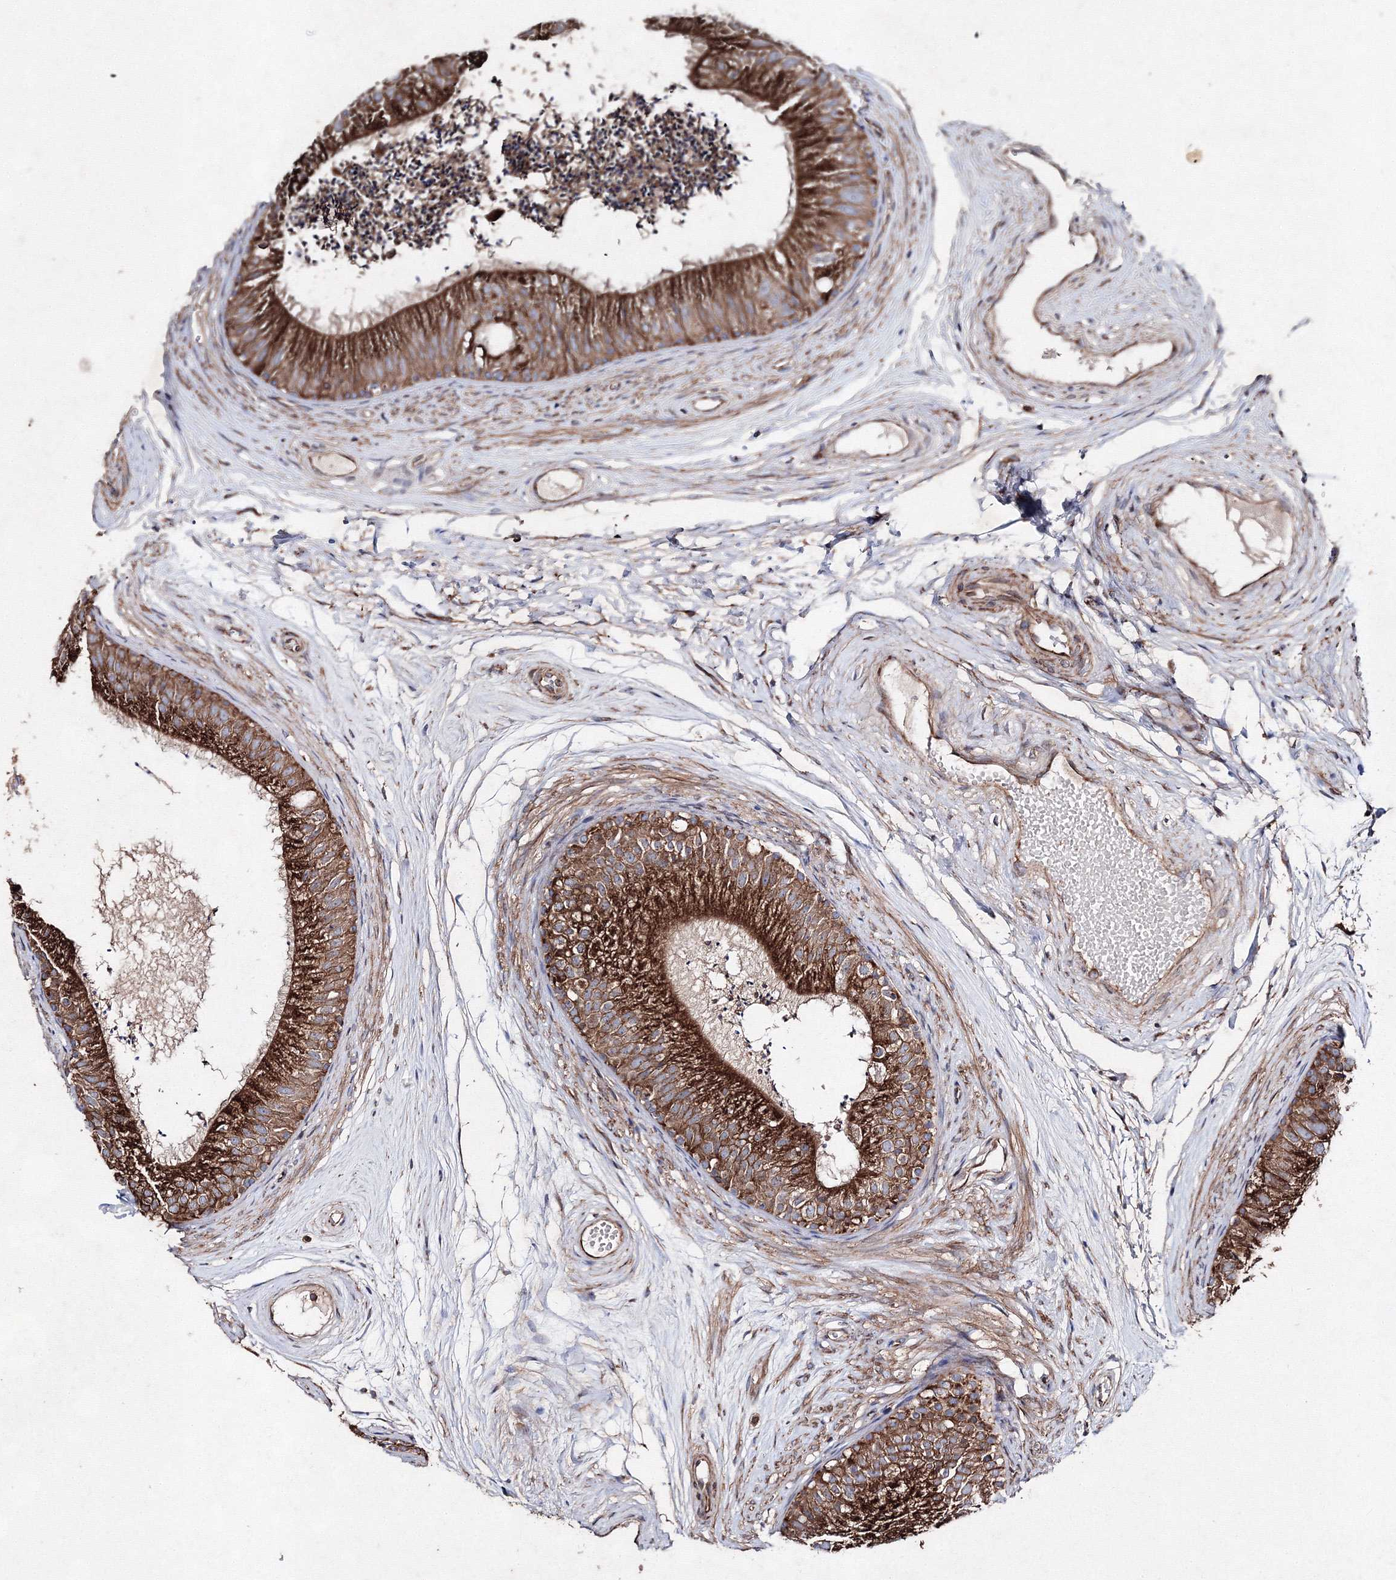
{"staining": {"intensity": "strong", "quantity": ">75%", "location": "cytoplasmic/membranous"}, "tissue": "epididymis", "cell_type": "Glandular cells", "image_type": "normal", "snomed": [{"axis": "morphology", "description": "Normal tissue, NOS"}, {"axis": "topography", "description": "Epididymis"}], "caption": "A brown stain shows strong cytoplasmic/membranous expression of a protein in glandular cells of normal epididymis.", "gene": "GFM1", "patient": {"sex": "male", "age": 56}}